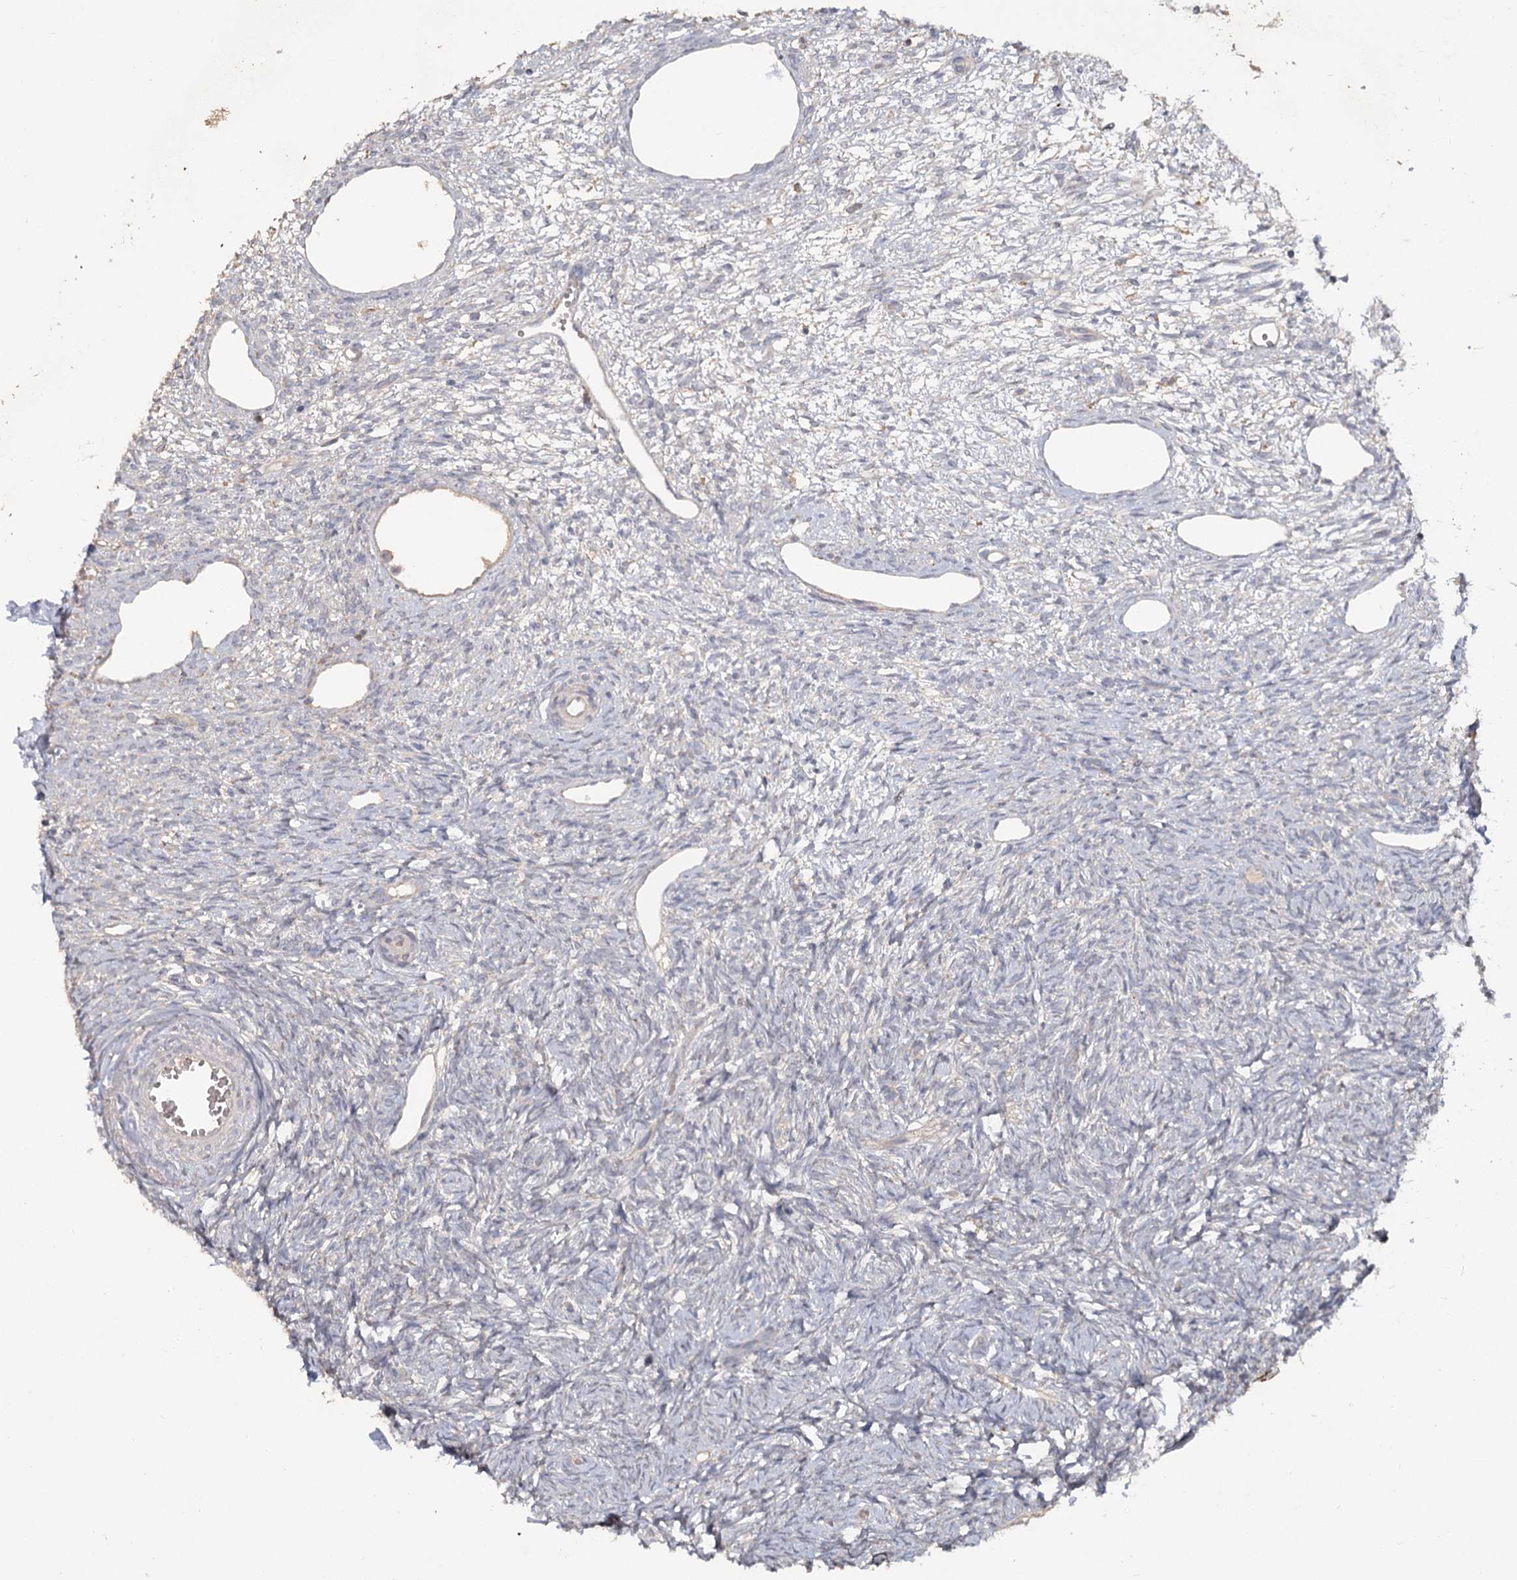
{"staining": {"intensity": "negative", "quantity": "none", "location": "none"}, "tissue": "ovary", "cell_type": "Ovarian stroma cells", "image_type": "normal", "snomed": [{"axis": "morphology", "description": "Normal tissue, NOS"}, {"axis": "topography", "description": "Ovary"}], "caption": "High magnification brightfield microscopy of normal ovary stained with DAB (brown) and counterstained with hematoxylin (blue): ovarian stroma cells show no significant expression.", "gene": "ANGPTL5", "patient": {"sex": "female", "age": 51}}